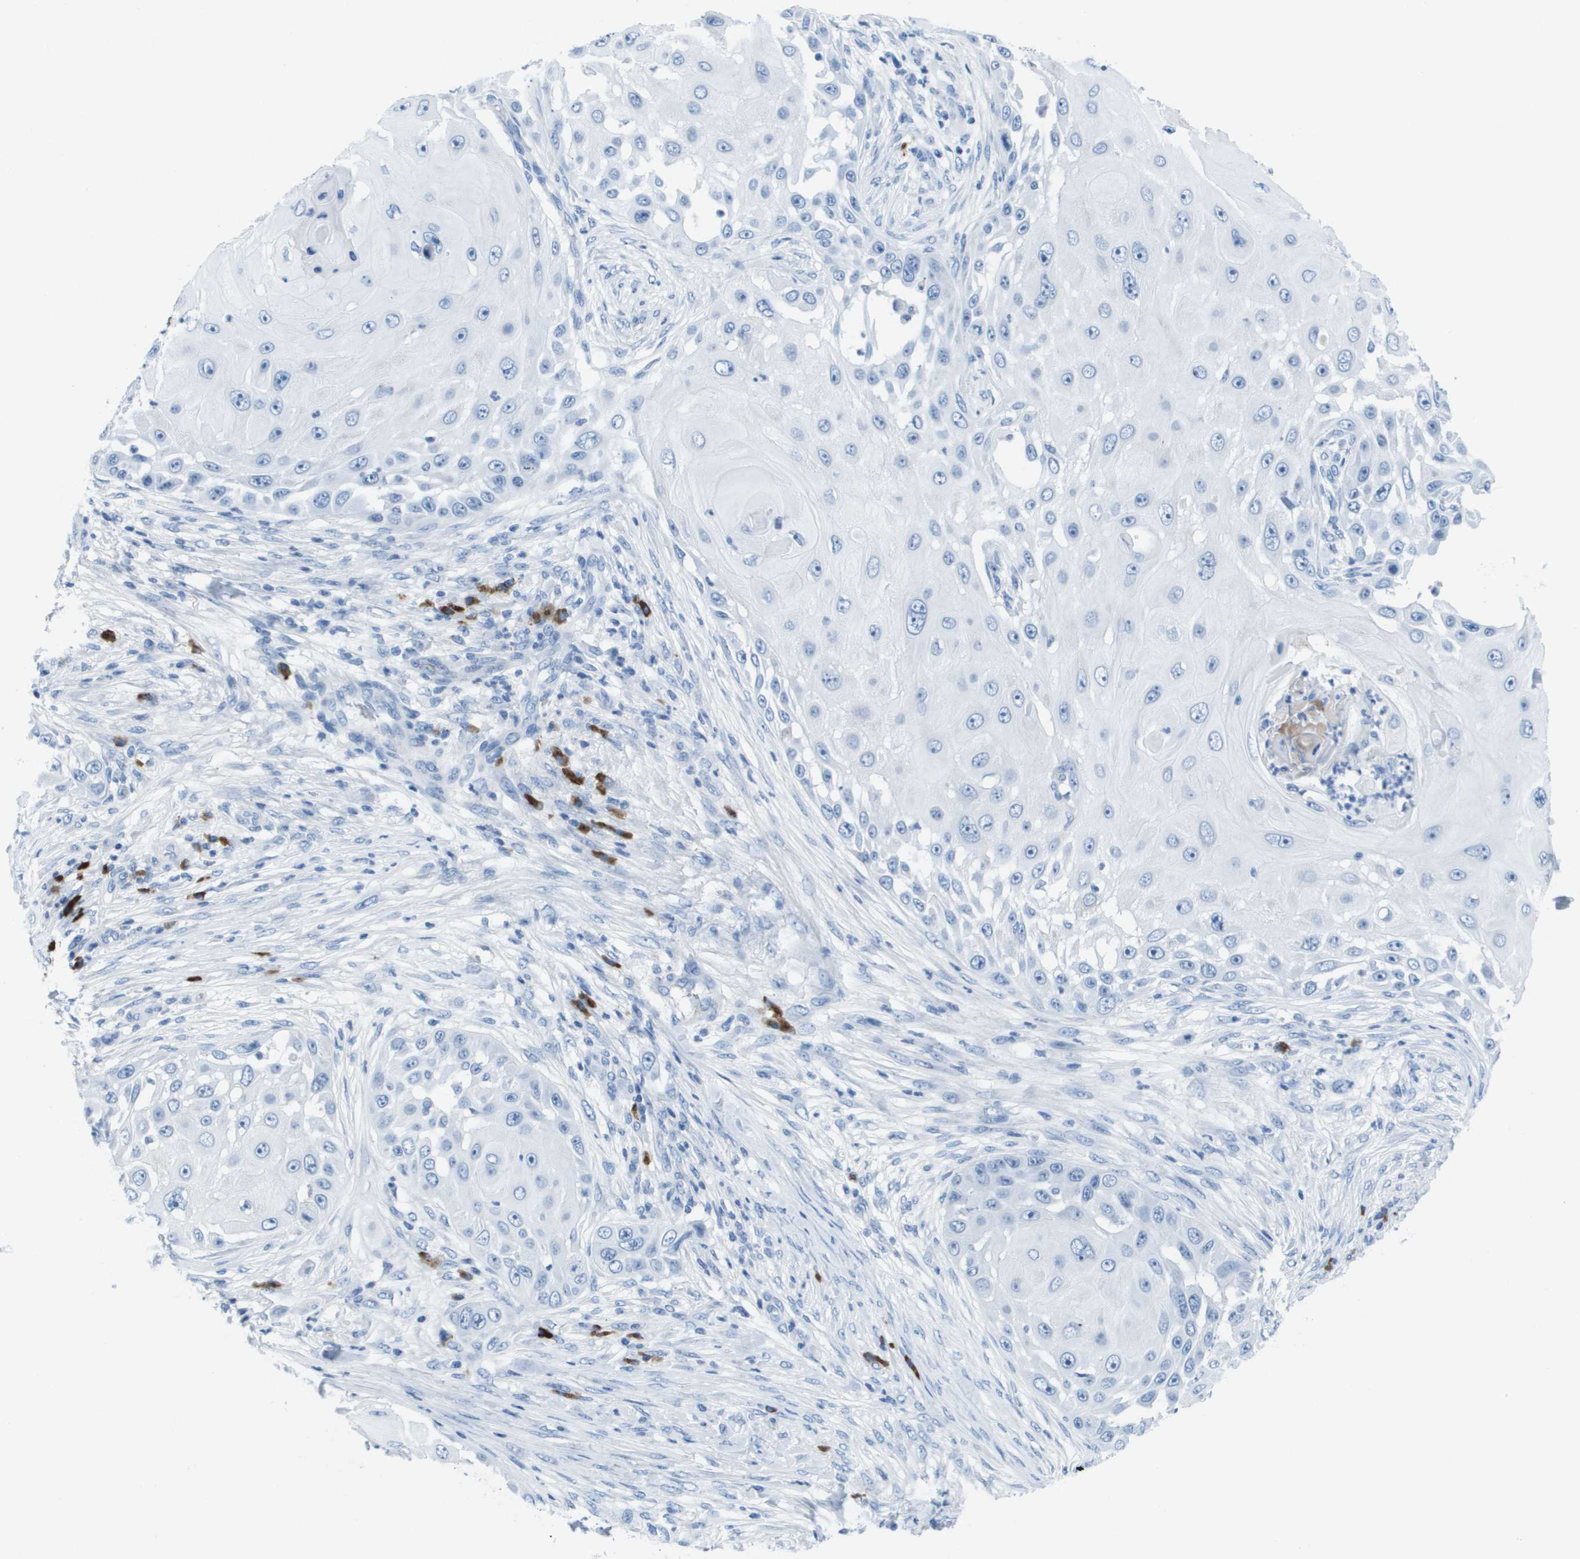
{"staining": {"intensity": "negative", "quantity": "none", "location": "none"}, "tissue": "skin cancer", "cell_type": "Tumor cells", "image_type": "cancer", "snomed": [{"axis": "morphology", "description": "Squamous cell carcinoma, NOS"}, {"axis": "topography", "description": "Skin"}], "caption": "Immunohistochemical staining of skin cancer (squamous cell carcinoma) demonstrates no significant positivity in tumor cells.", "gene": "GPR18", "patient": {"sex": "female", "age": 44}}